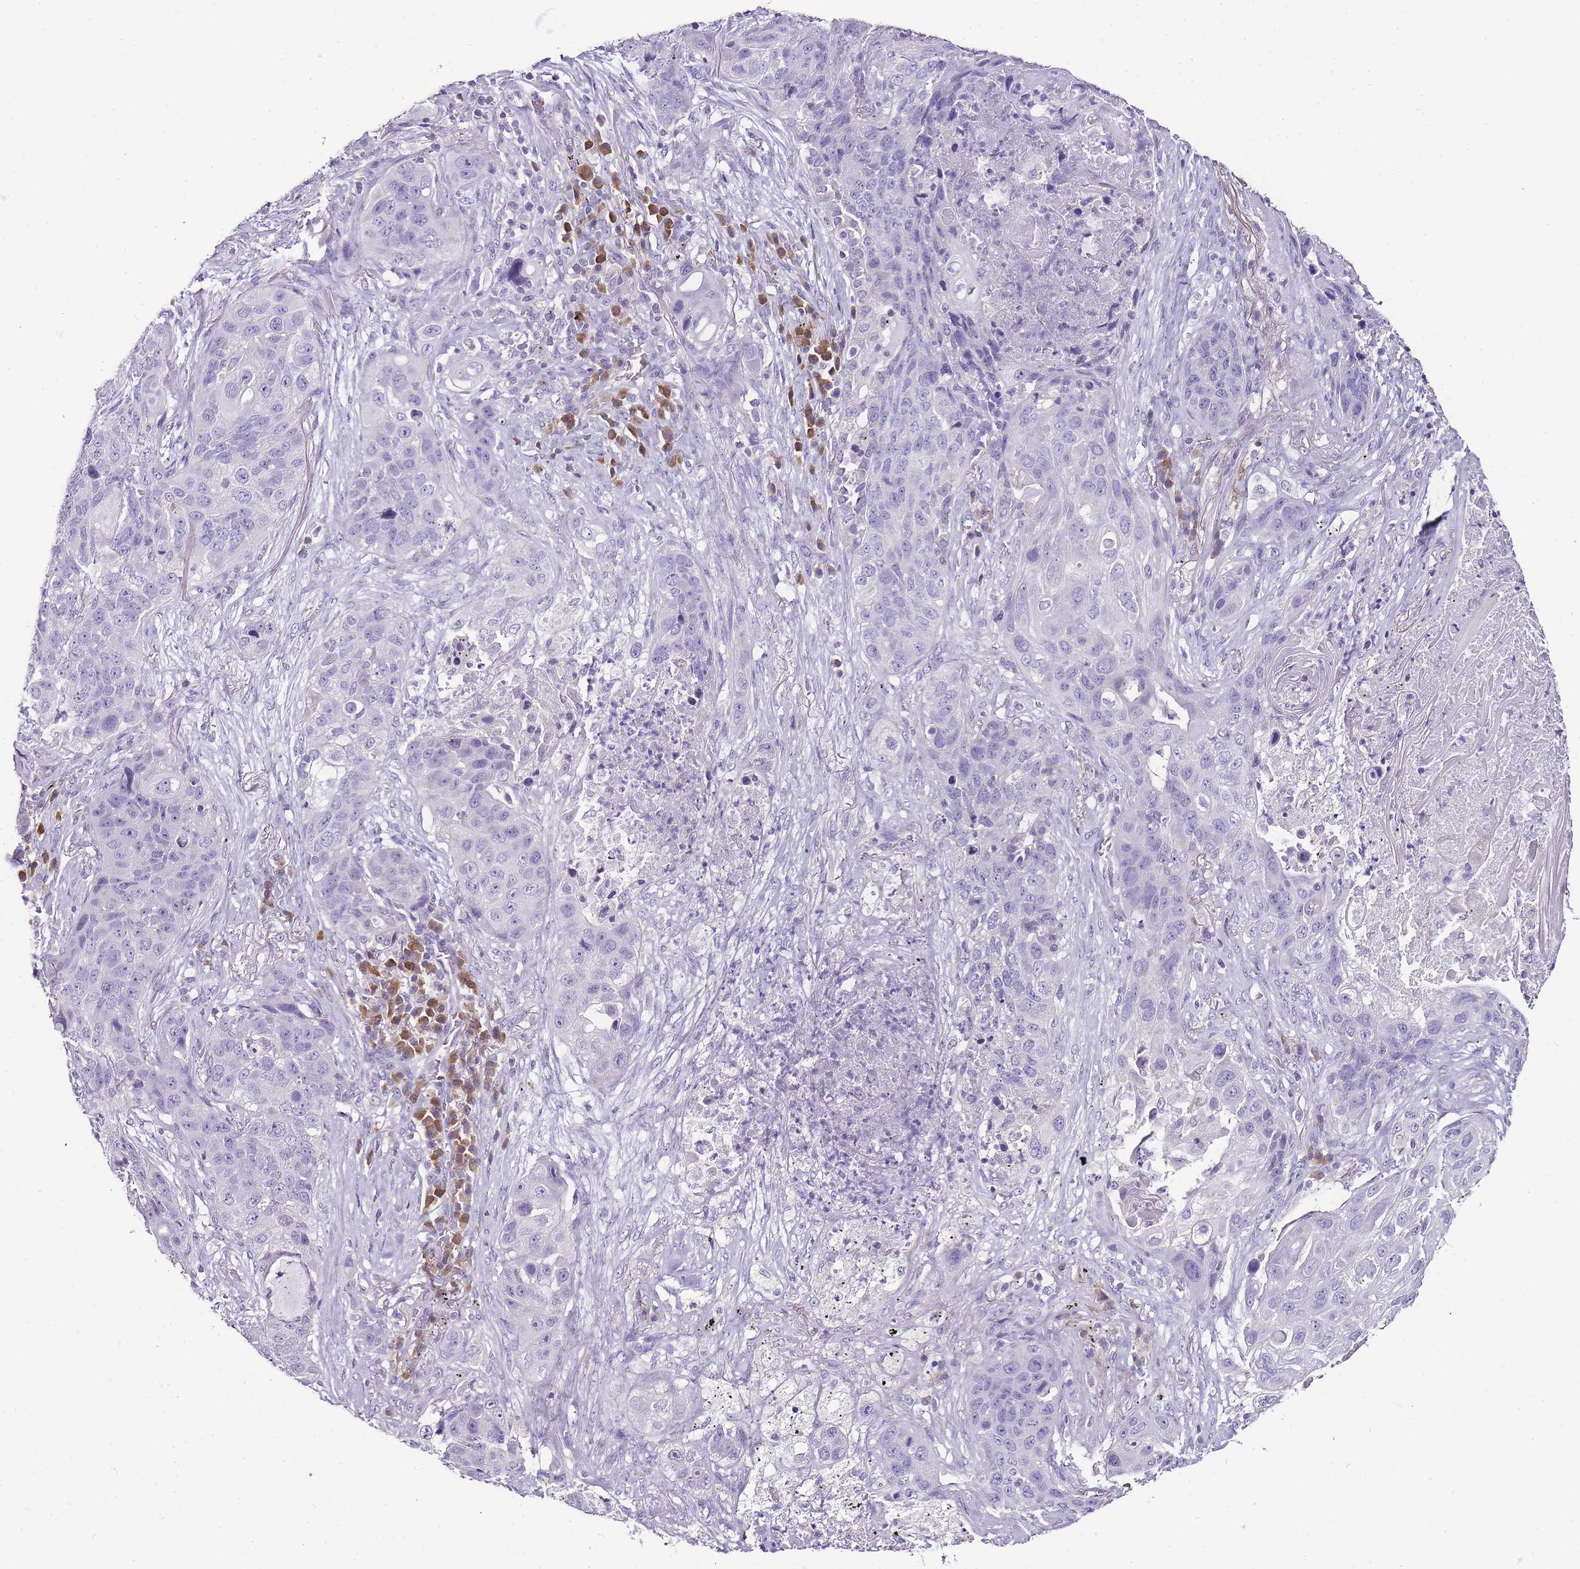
{"staining": {"intensity": "negative", "quantity": "none", "location": "none"}, "tissue": "lung cancer", "cell_type": "Tumor cells", "image_type": "cancer", "snomed": [{"axis": "morphology", "description": "Squamous cell carcinoma, NOS"}, {"axis": "topography", "description": "Lung"}], "caption": "Lung cancer (squamous cell carcinoma) was stained to show a protein in brown. There is no significant expression in tumor cells.", "gene": "ZBP1", "patient": {"sex": "female", "age": 63}}